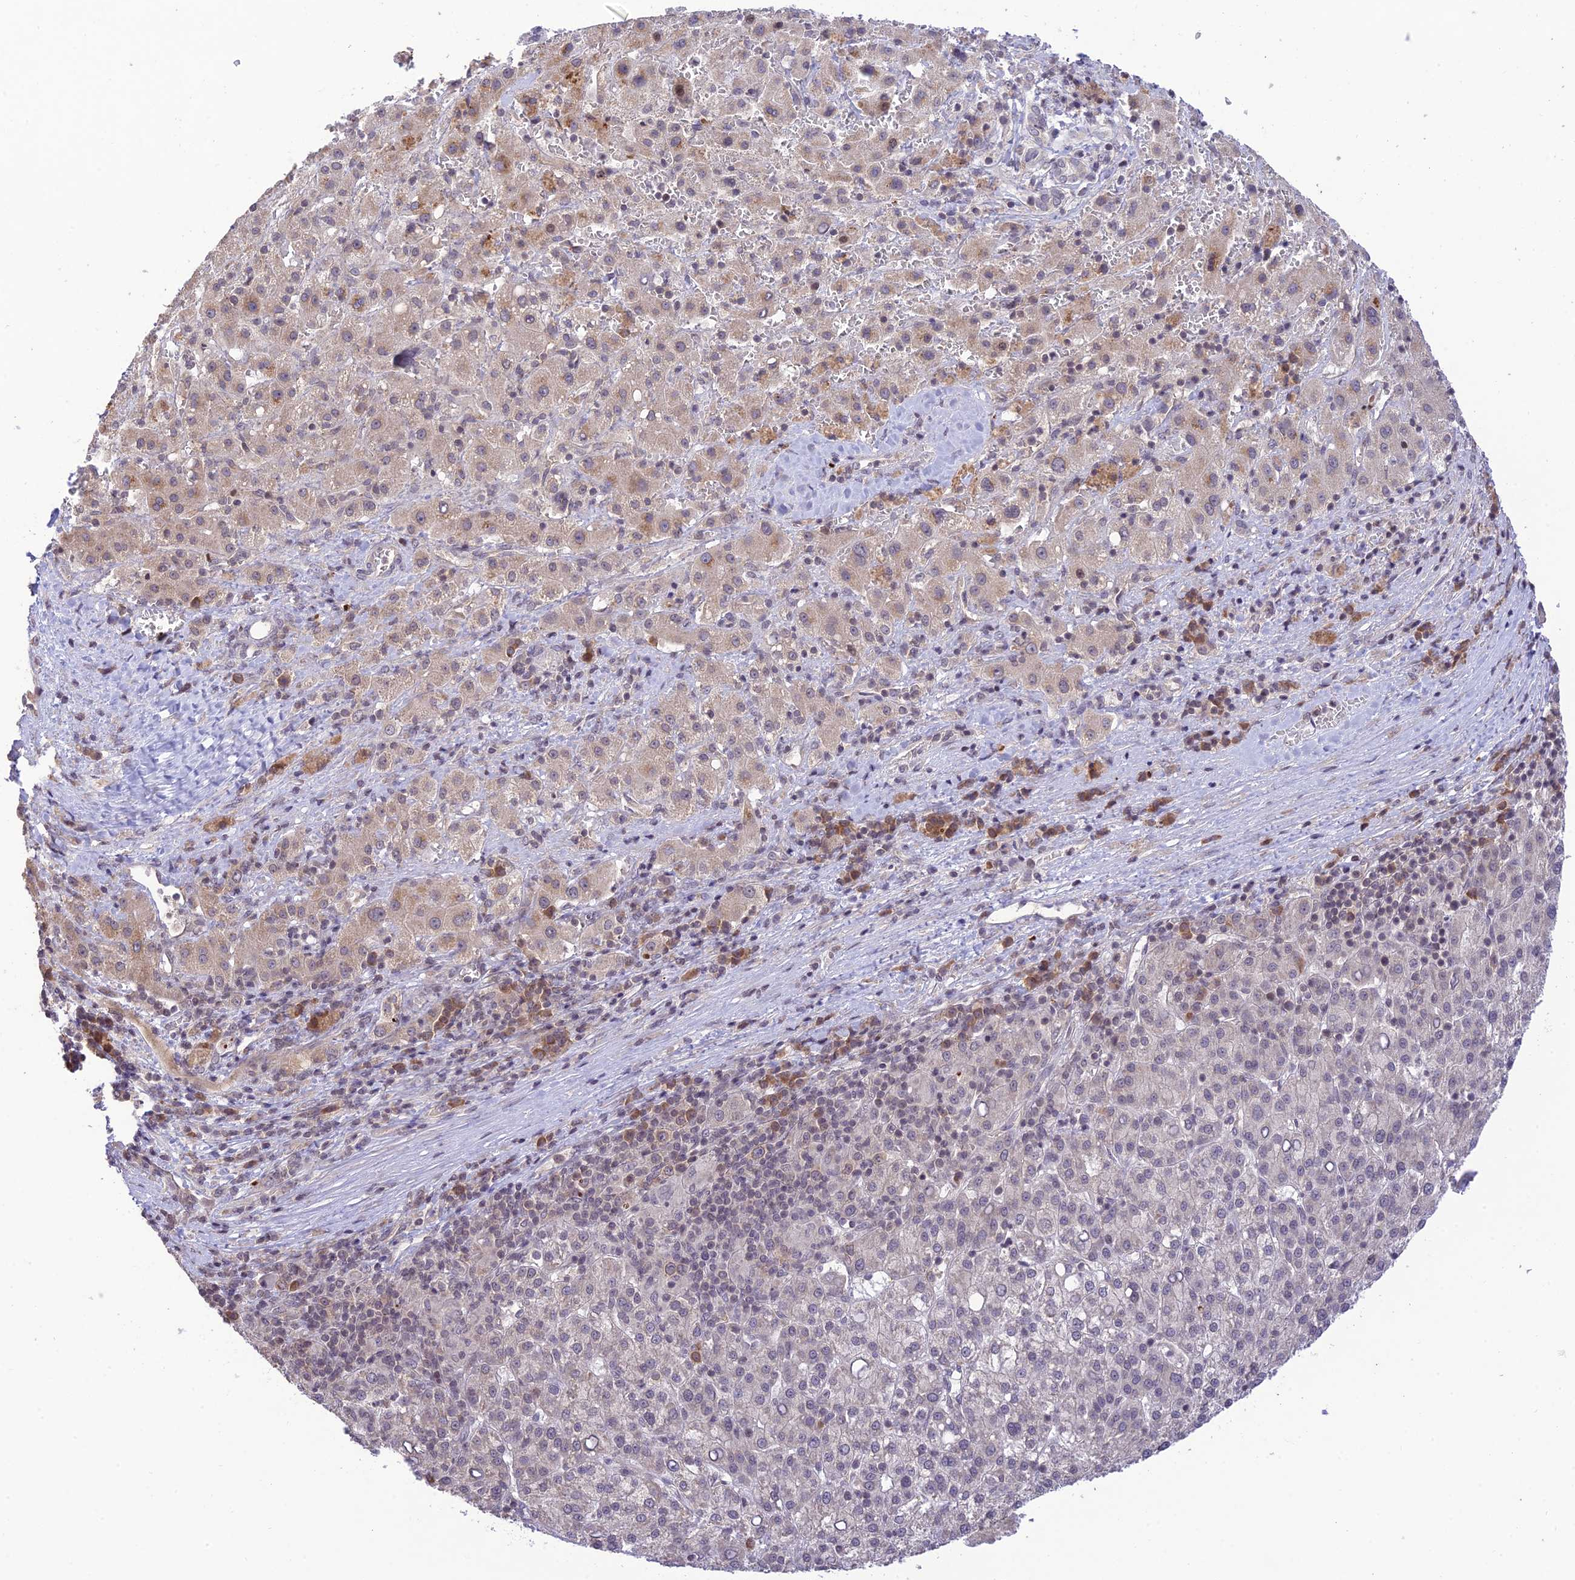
{"staining": {"intensity": "negative", "quantity": "none", "location": "none"}, "tissue": "liver cancer", "cell_type": "Tumor cells", "image_type": "cancer", "snomed": [{"axis": "morphology", "description": "Carcinoma, Hepatocellular, NOS"}, {"axis": "topography", "description": "Liver"}], "caption": "Hepatocellular carcinoma (liver) was stained to show a protein in brown. There is no significant expression in tumor cells.", "gene": "TEKT1", "patient": {"sex": "female", "age": 58}}